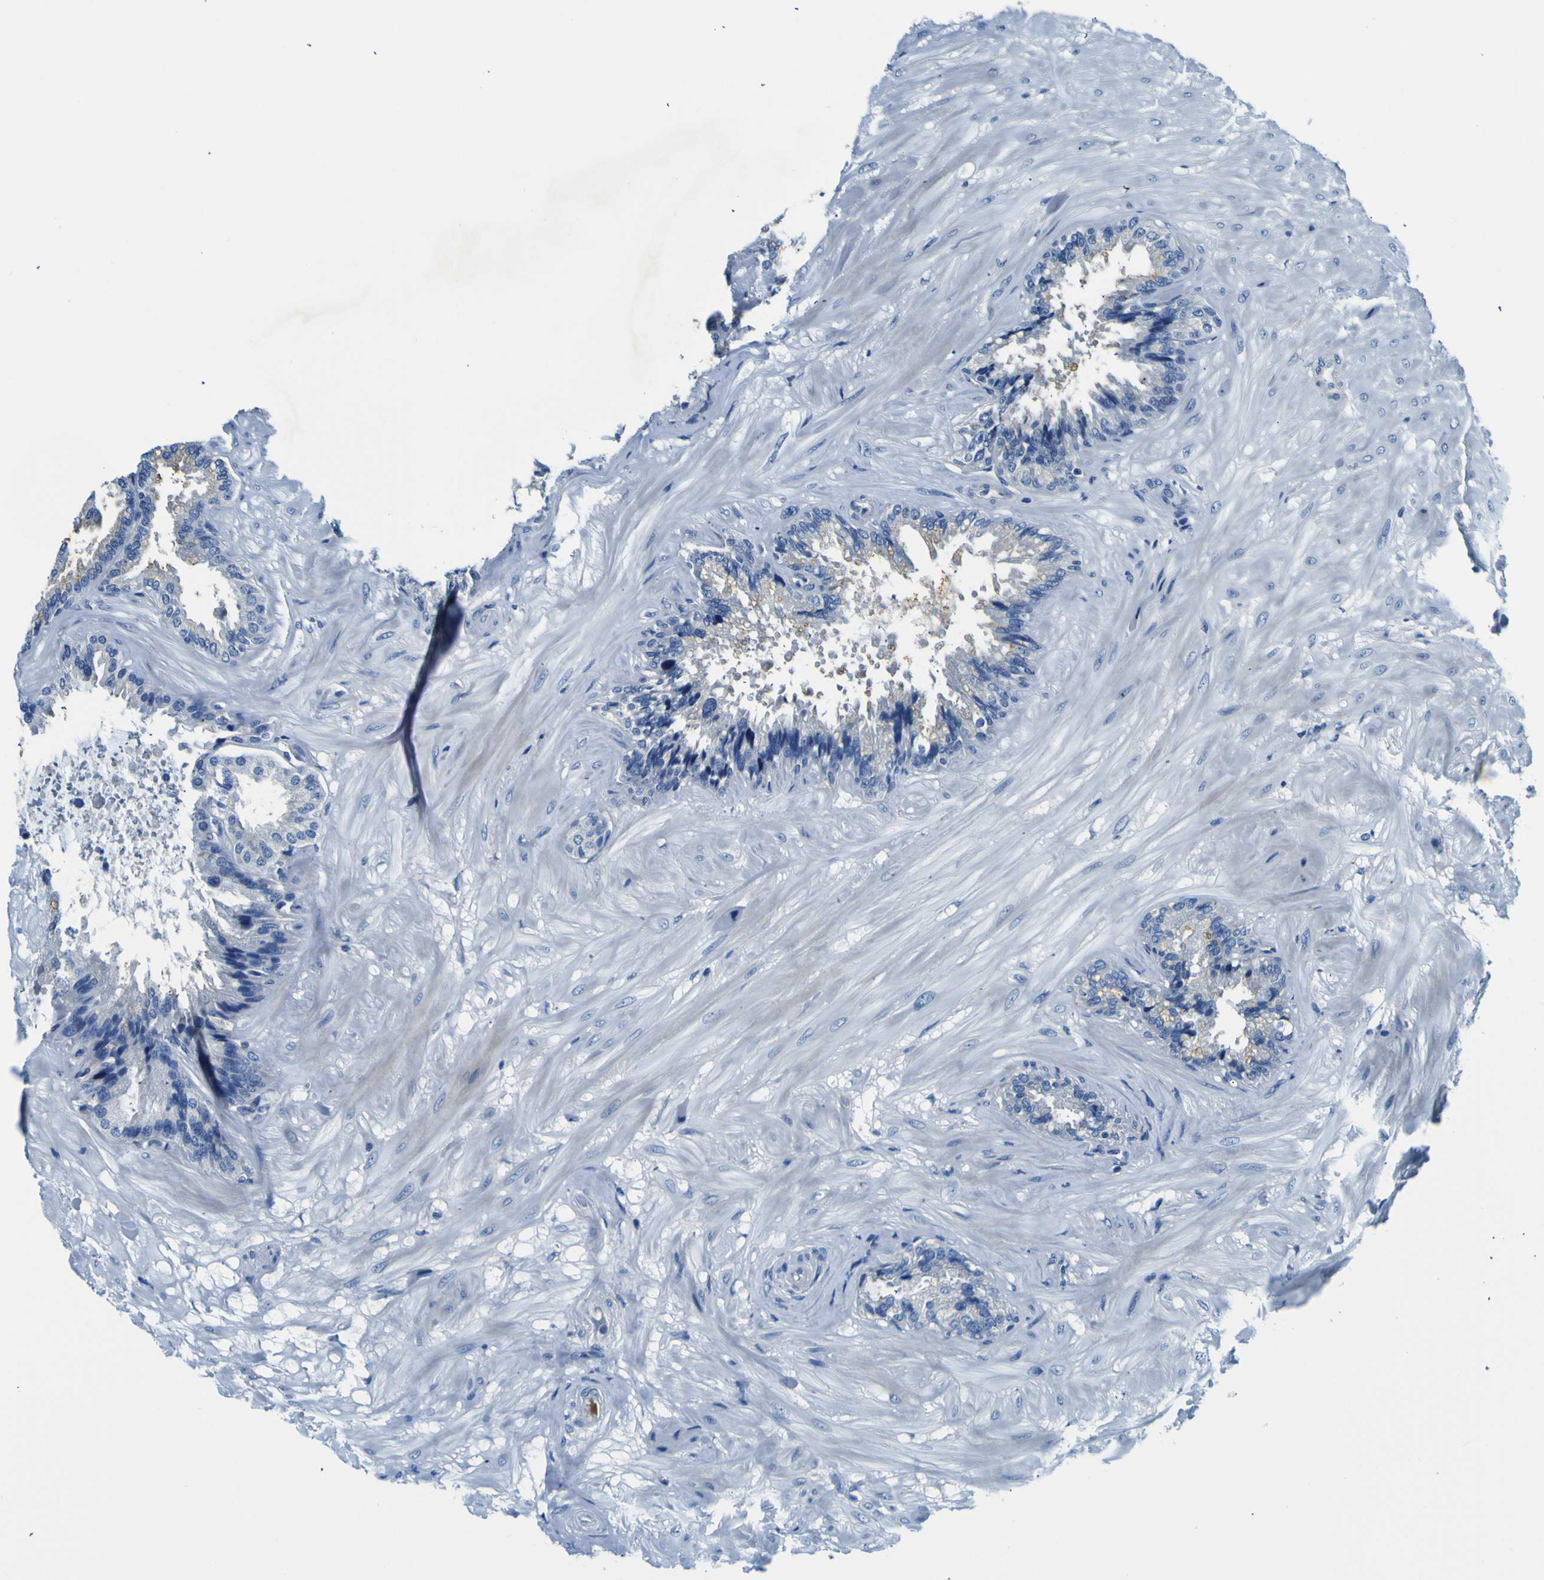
{"staining": {"intensity": "negative", "quantity": "none", "location": "none"}, "tissue": "seminal vesicle", "cell_type": "Glandular cells", "image_type": "normal", "snomed": [{"axis": "morphology", "description": "Normal tissue, NOS"}, {"axis": "topography", "description": "Seminal veicle"}], "caption": "Immunohistochemistry micrograph of unremarkable human seminal vesicle stained for a protein (brown), which exhibits no staining in glandular cells. (DAB (3,3'-diaminobenzidine) immunohistochemistry visualized using brightfield microscopy, high magnification).", "gene": "ADGRA2", "patient": {"sex": "male", "age": 46}}